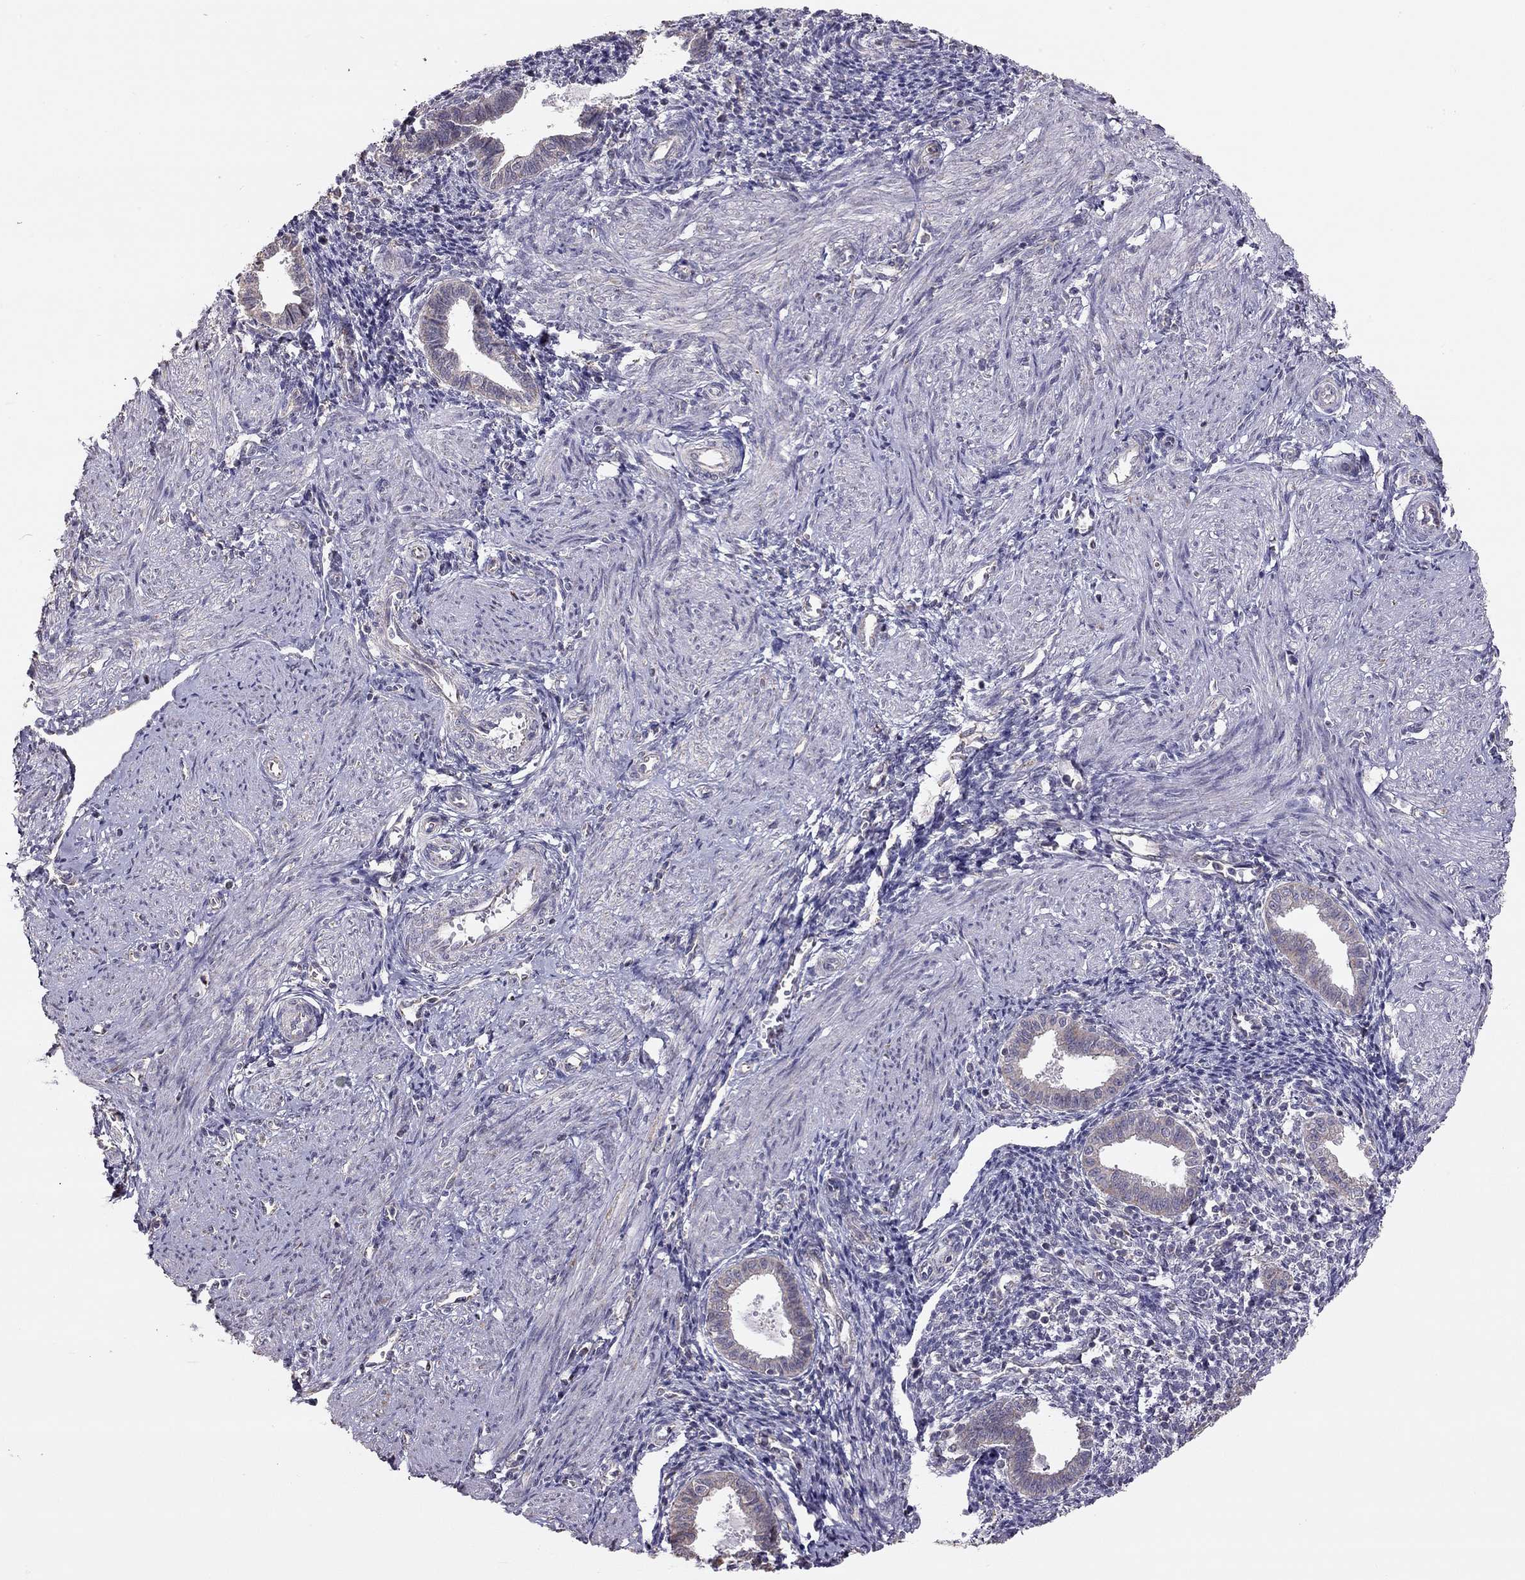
{"staining": {"intensity": "negative", "quantity": "none", "location": "none"}, "tissue": "endometrium", "cell_type": "Cells in endometrial stroma", "image_type": "normal", "snomed": [{"axis": "morphology", "description": "Normal tissue, NOS"}, {"axis": "topography", "description": "Endometrium"}], "caption": "This histopathology image is of unremarkable endometrium stained with immunohistochemistry (IHC) to label a protein in brown with the nuclei are counter-stained blue. There is no expression in cells in endometrial stroma. (Stains: DAB (3,3'-diaminobenzidine) IHC with hematoxylin counter stain, Microscopy: brightfield microscopy at high magnification).", "gene": "LRIT3", "patient": {"sex": "female", "age": 37}}